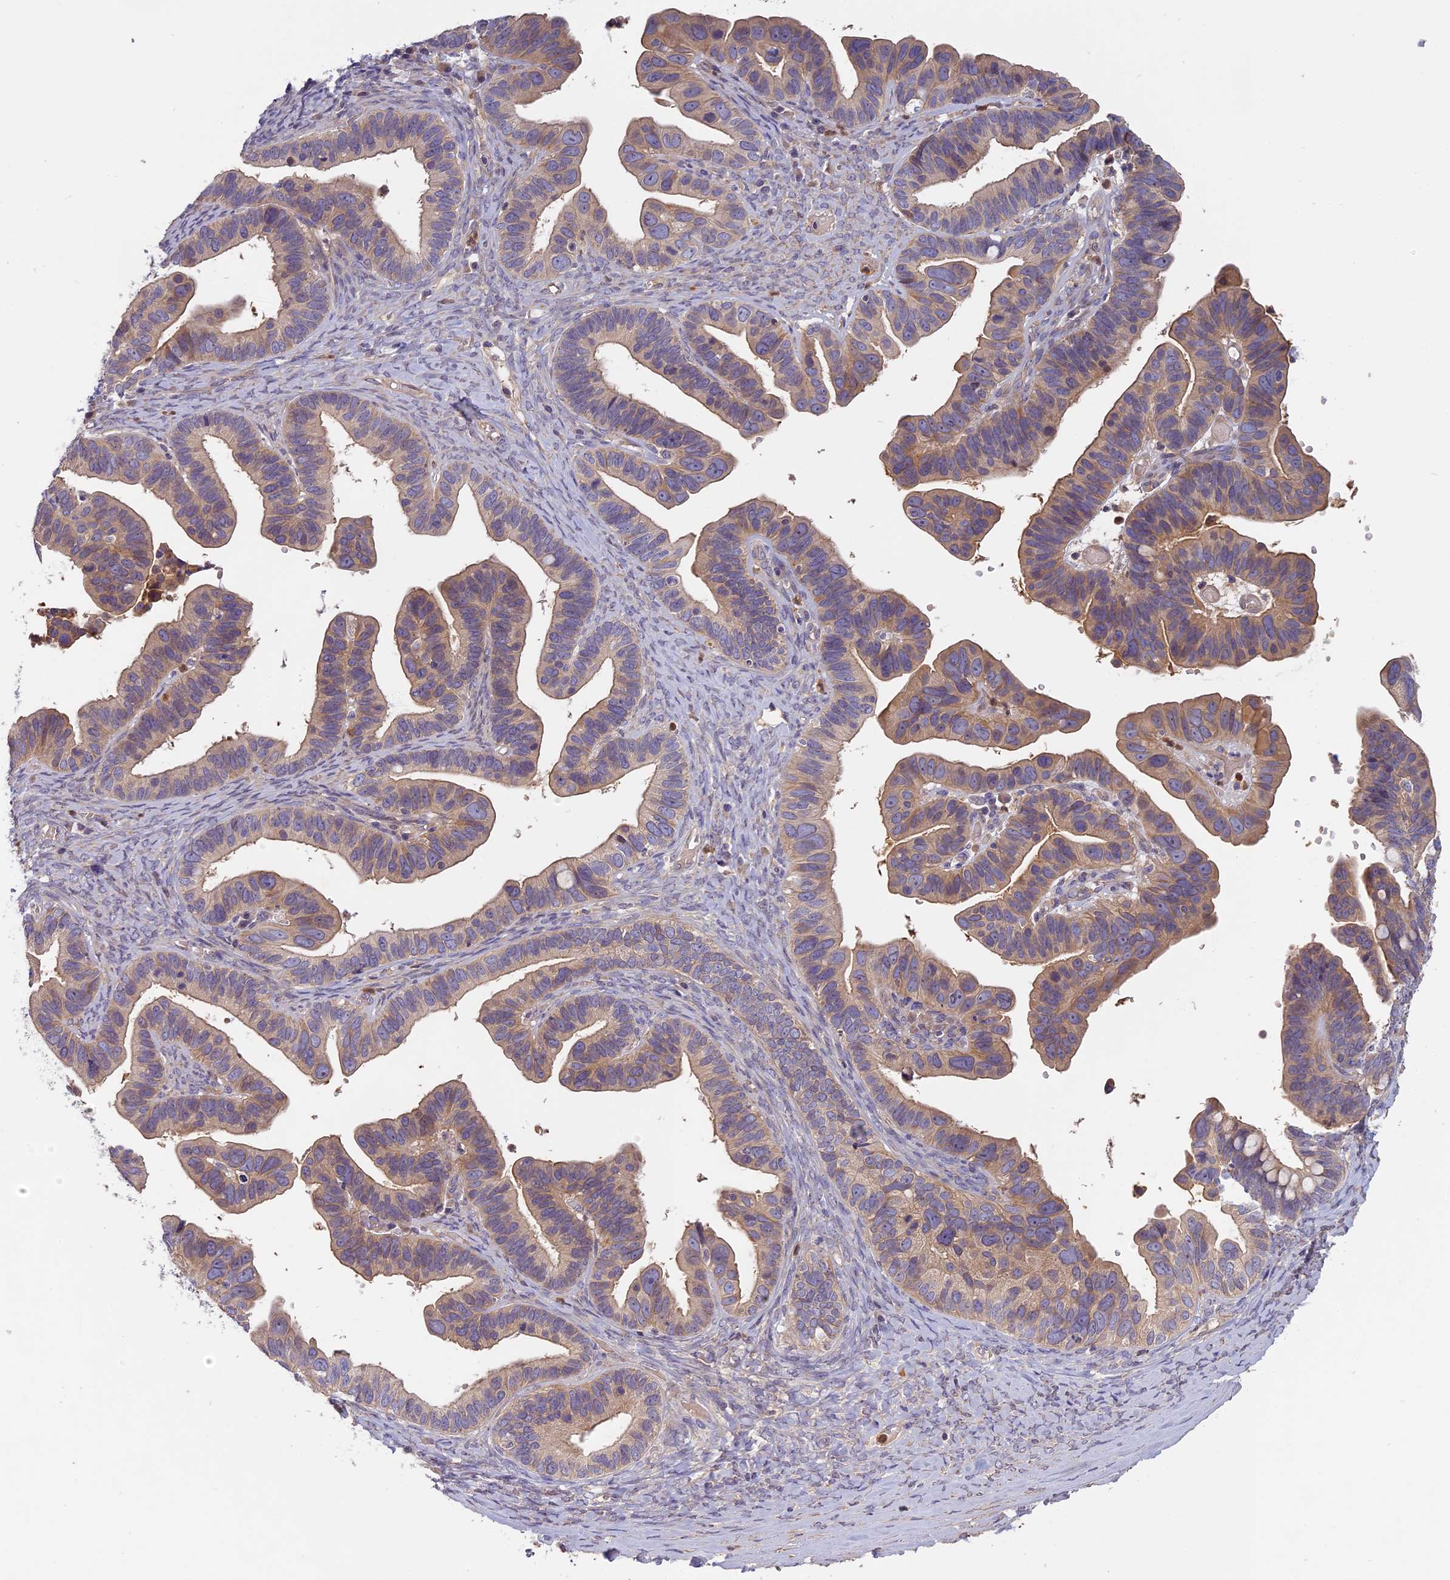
{"staining": {"intensity": "moderate", "quantity": "25%-75%", "location": "cytoplasmic/membranous"}, "tissue": "ovarian cancer", "cell_type": "Tumor cells", "image_type": "cancer", "snomed": [{"axis": "morphology", "description": "Cystadenocarcinoma, serous, NOS"}, {"axis": "topography", "description": "Ovary"}], "caption": "Immunohistochemistry histopathology image of human ovarian cancer stained for a protein (brown), which displays medium levels of moderate cytoplasmic/membranous positivity in approximately 25%-75% of tumor cells.", "gene": "AP4E1", "patient": {"sex": "female", "age": 56}}